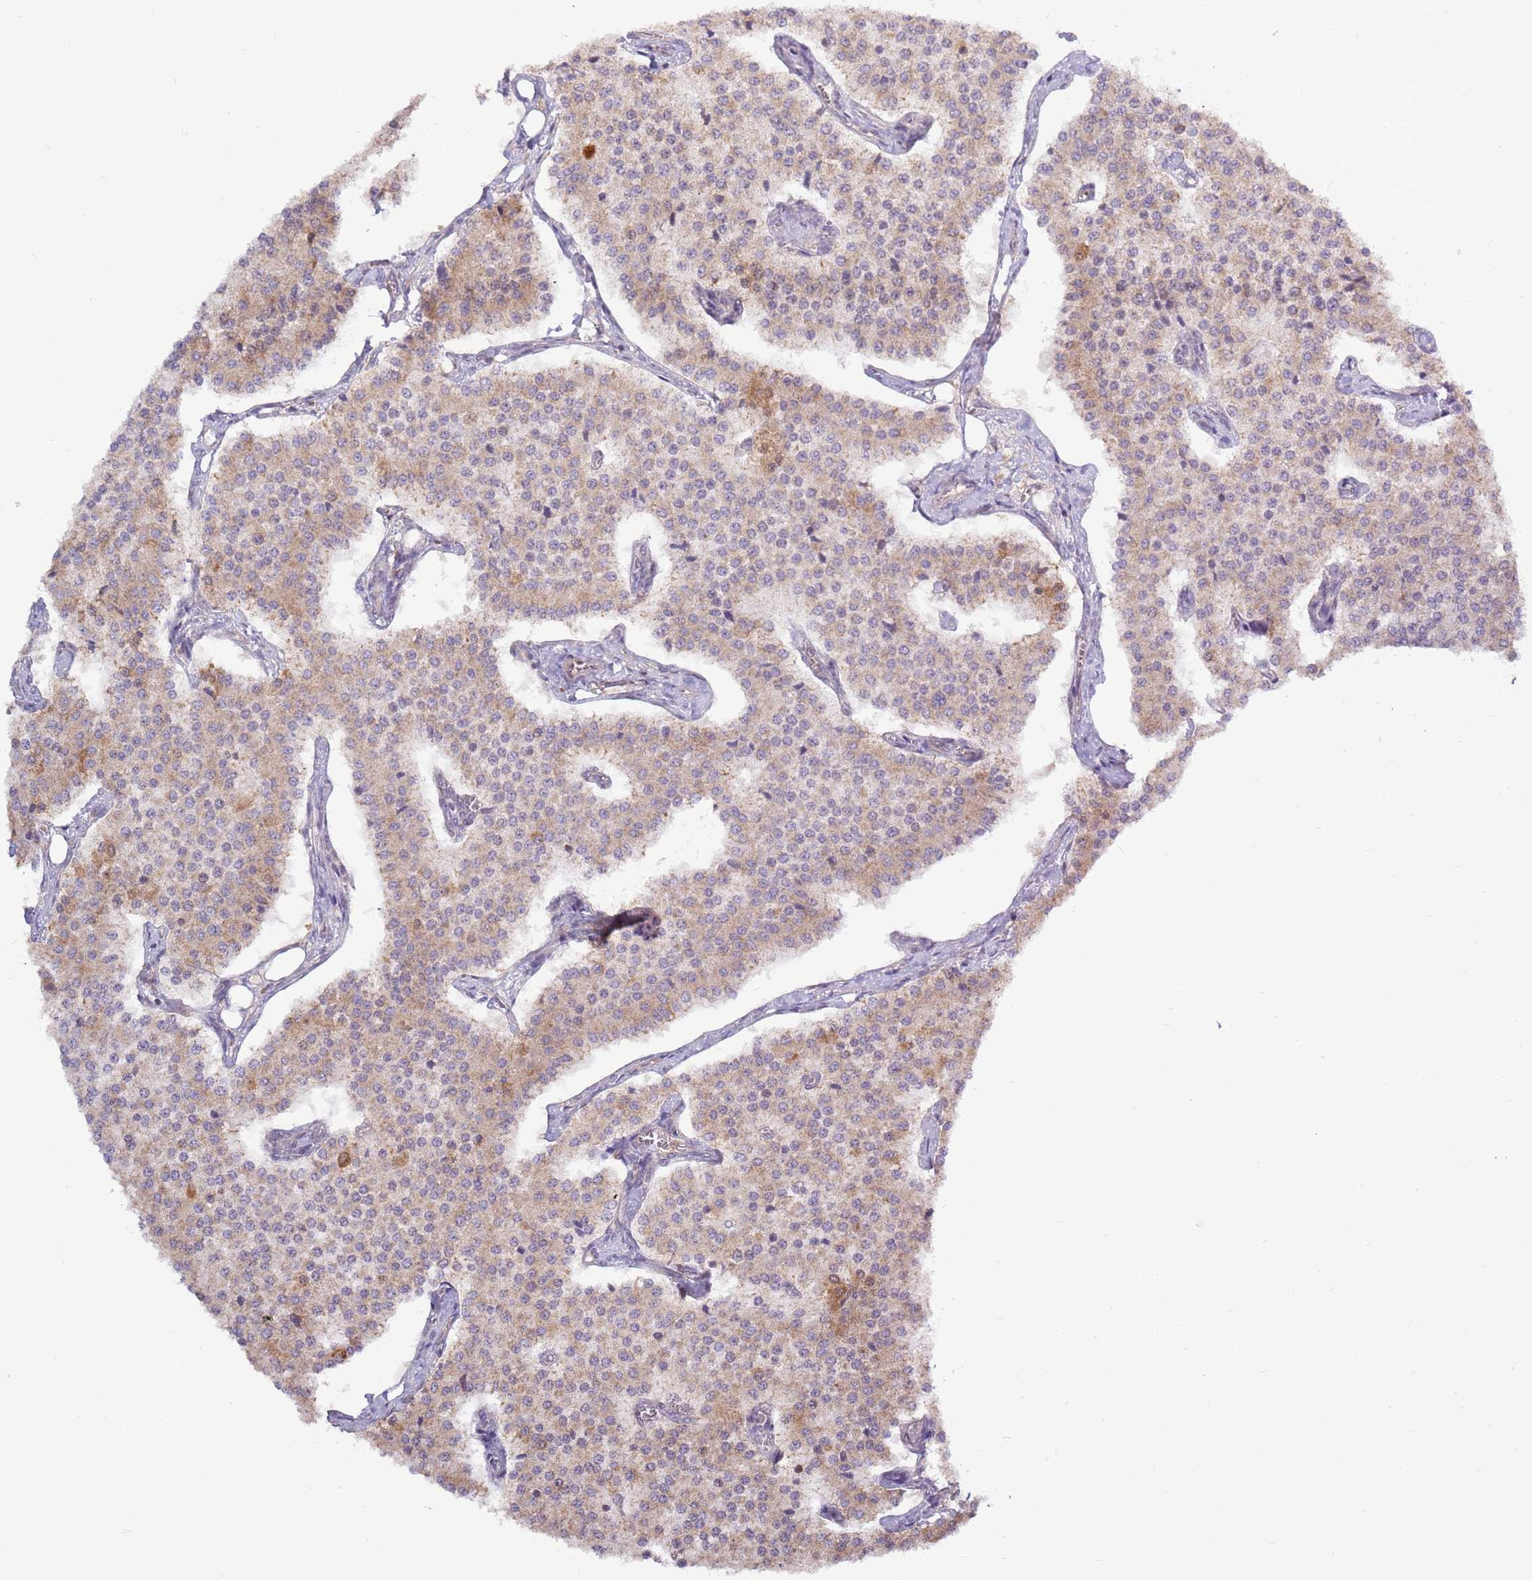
{"staining": {"intensity": "moderate", "quantity": "25%-75%", "location": "cytoplasmic/membranous"}, "tissue": "carcinoid", "cell_type": "Tumor cells", "image_type": "cancer", "snomed": [{"axis": "morphology", "description": "Carcinoid, malignant, NOS"}, {"axis": "topography", "description": "Colon"}], "caption": "Moderate cytoplasmic/membranous protein positivity is present in about 25%-75% of tumor cells in malignant carcinoid.", "gene": "EVA1B", "patient": {"sex": "female", "age": 52}}